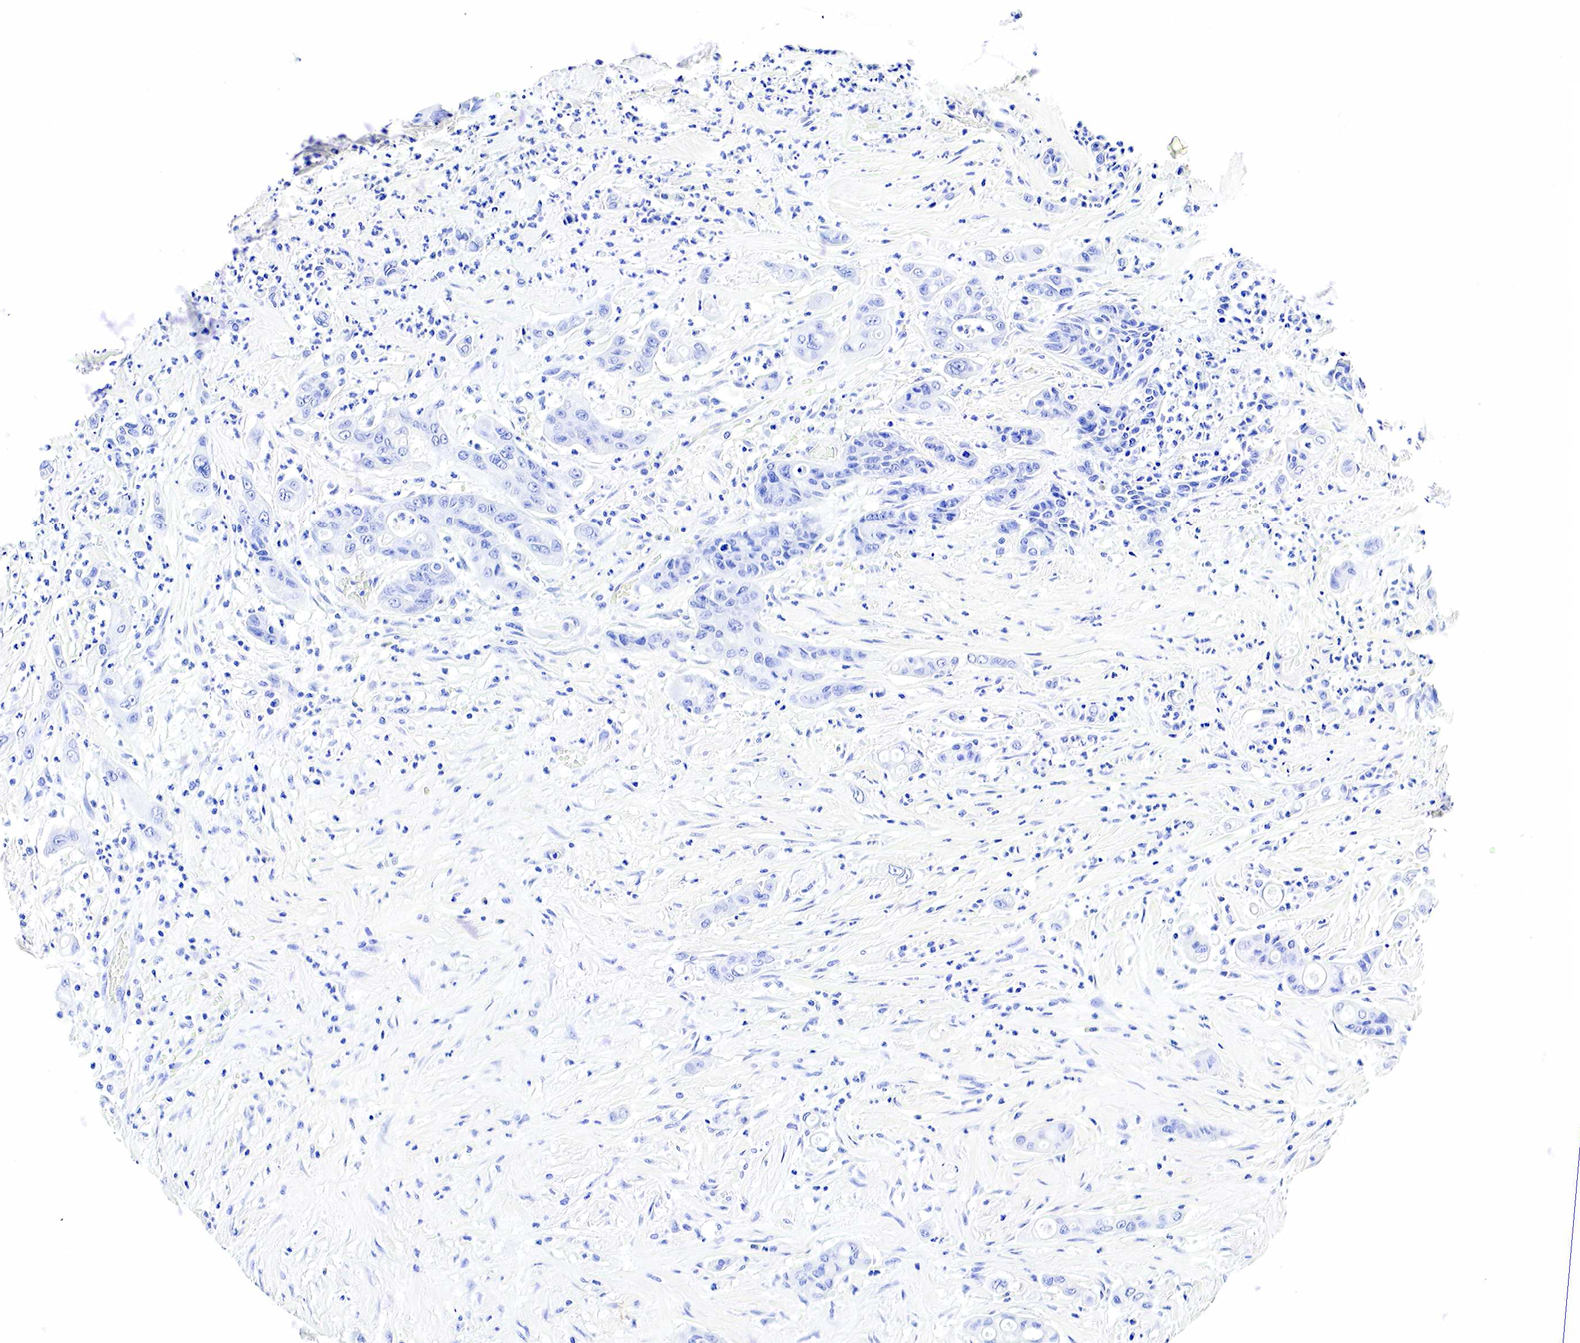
{"staining": {"intensity": "negative", "quantity": "none", "location": "none"}, "tissue": "colorectal cancer", "cell_type": "Tumor cells", "image_type": "cancer", "snomed": [{"axis": "morphology", "description": "Adenocarcinoma, NOS"}, {"axis": "topography", "description": "Colon"}], "caption": "A histopathology image of adenocarcinoma (colorectal) stained for a protein exhibits no brown staining in tumor cells.", "gene": "GAST", "patient": {"sex": "female", "age": 70}}